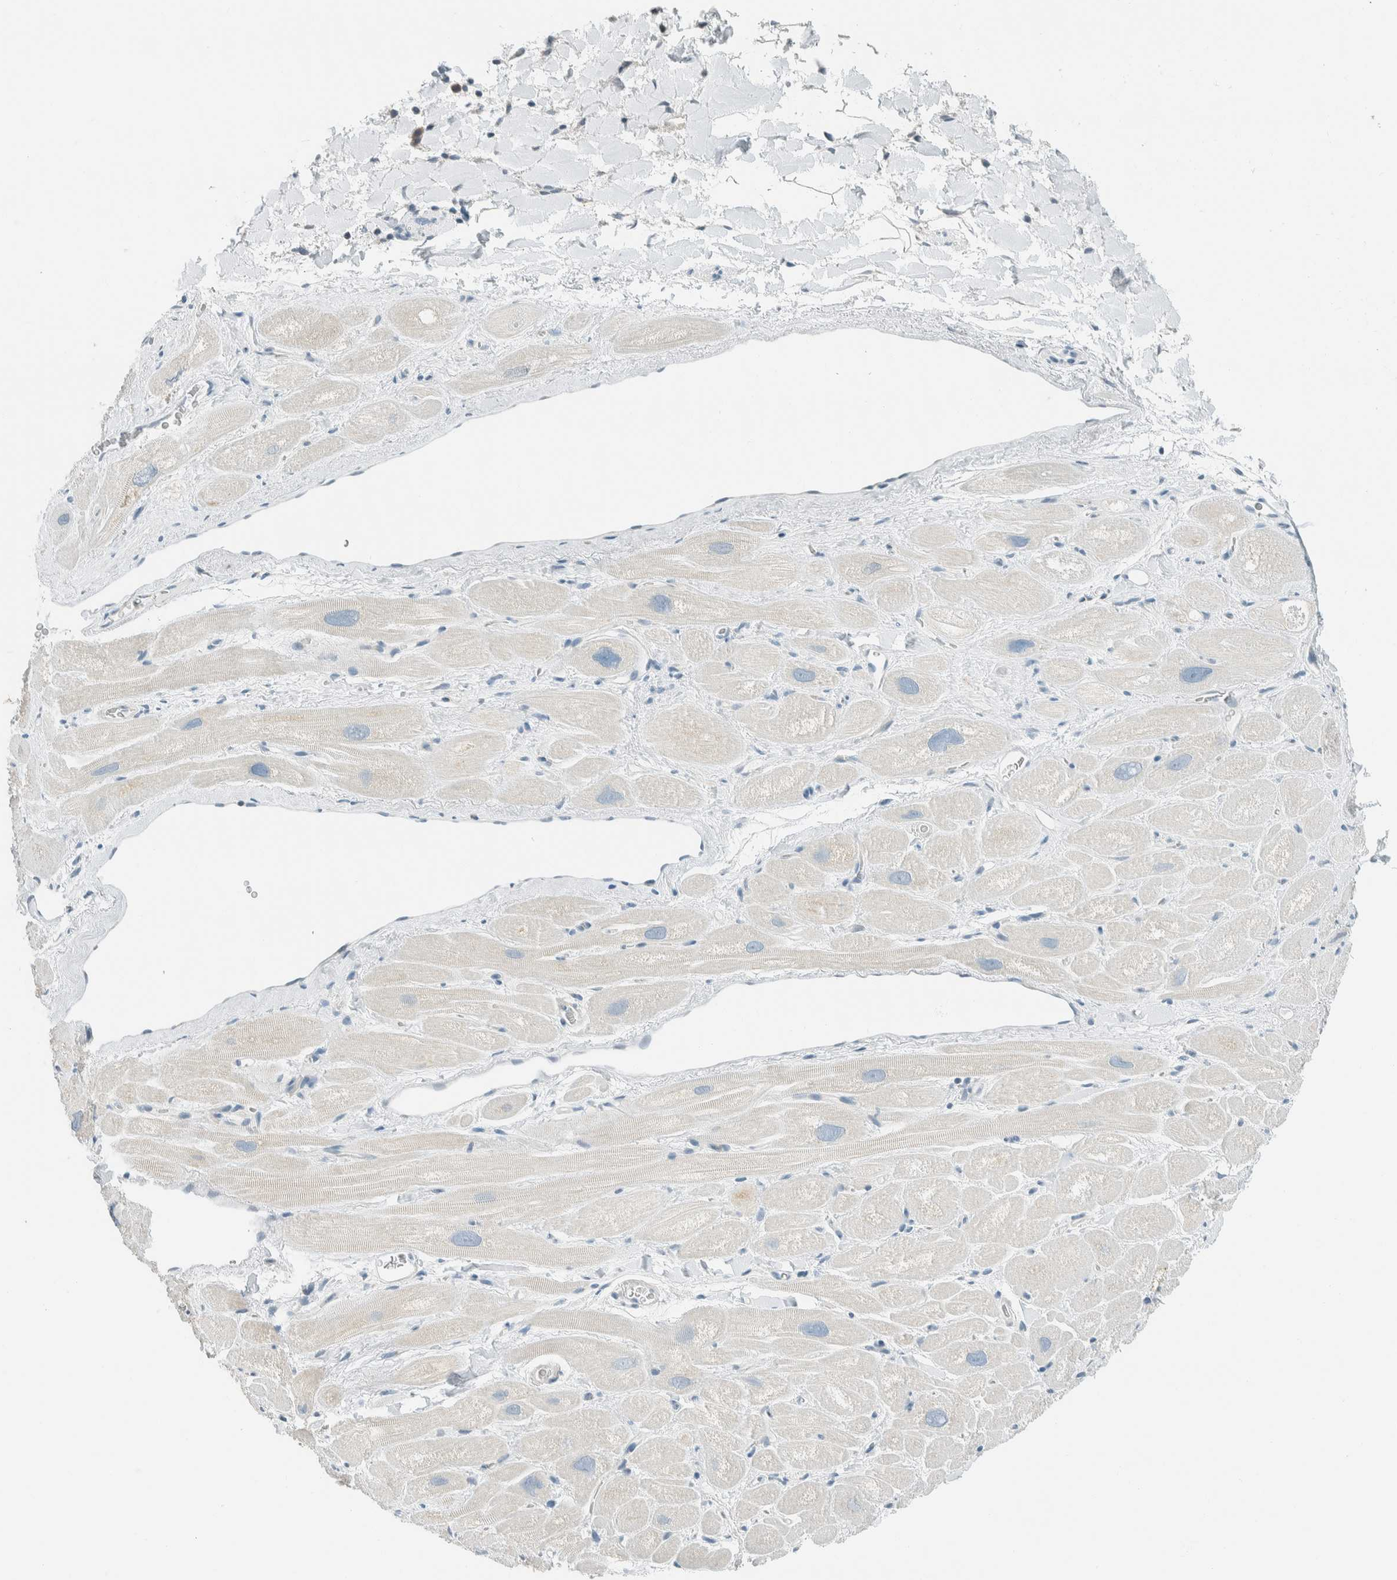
{"staining": {"intensity": "negative", "quantity": "none", "location": "none"}, "tissue": "heart muscle", "cell_type": "Cardiomyocytes", "image_type": "normal", "snomed": [{"axis": "morphology", "description": "Normal tissue, NOS"}, {"axis": "topography", "description": "Heart"}], "caption": "Immunohistochemistry micrograph of benign heart muscle stained for a protein (brown), which shows no staining in cardiomyocytes. The staining is performed using DAB brown chromogen with nuclei counter-stained in using hematoxylin.", "gene": "AARSD1", "patient": {"sex": "male", "age": 49}}